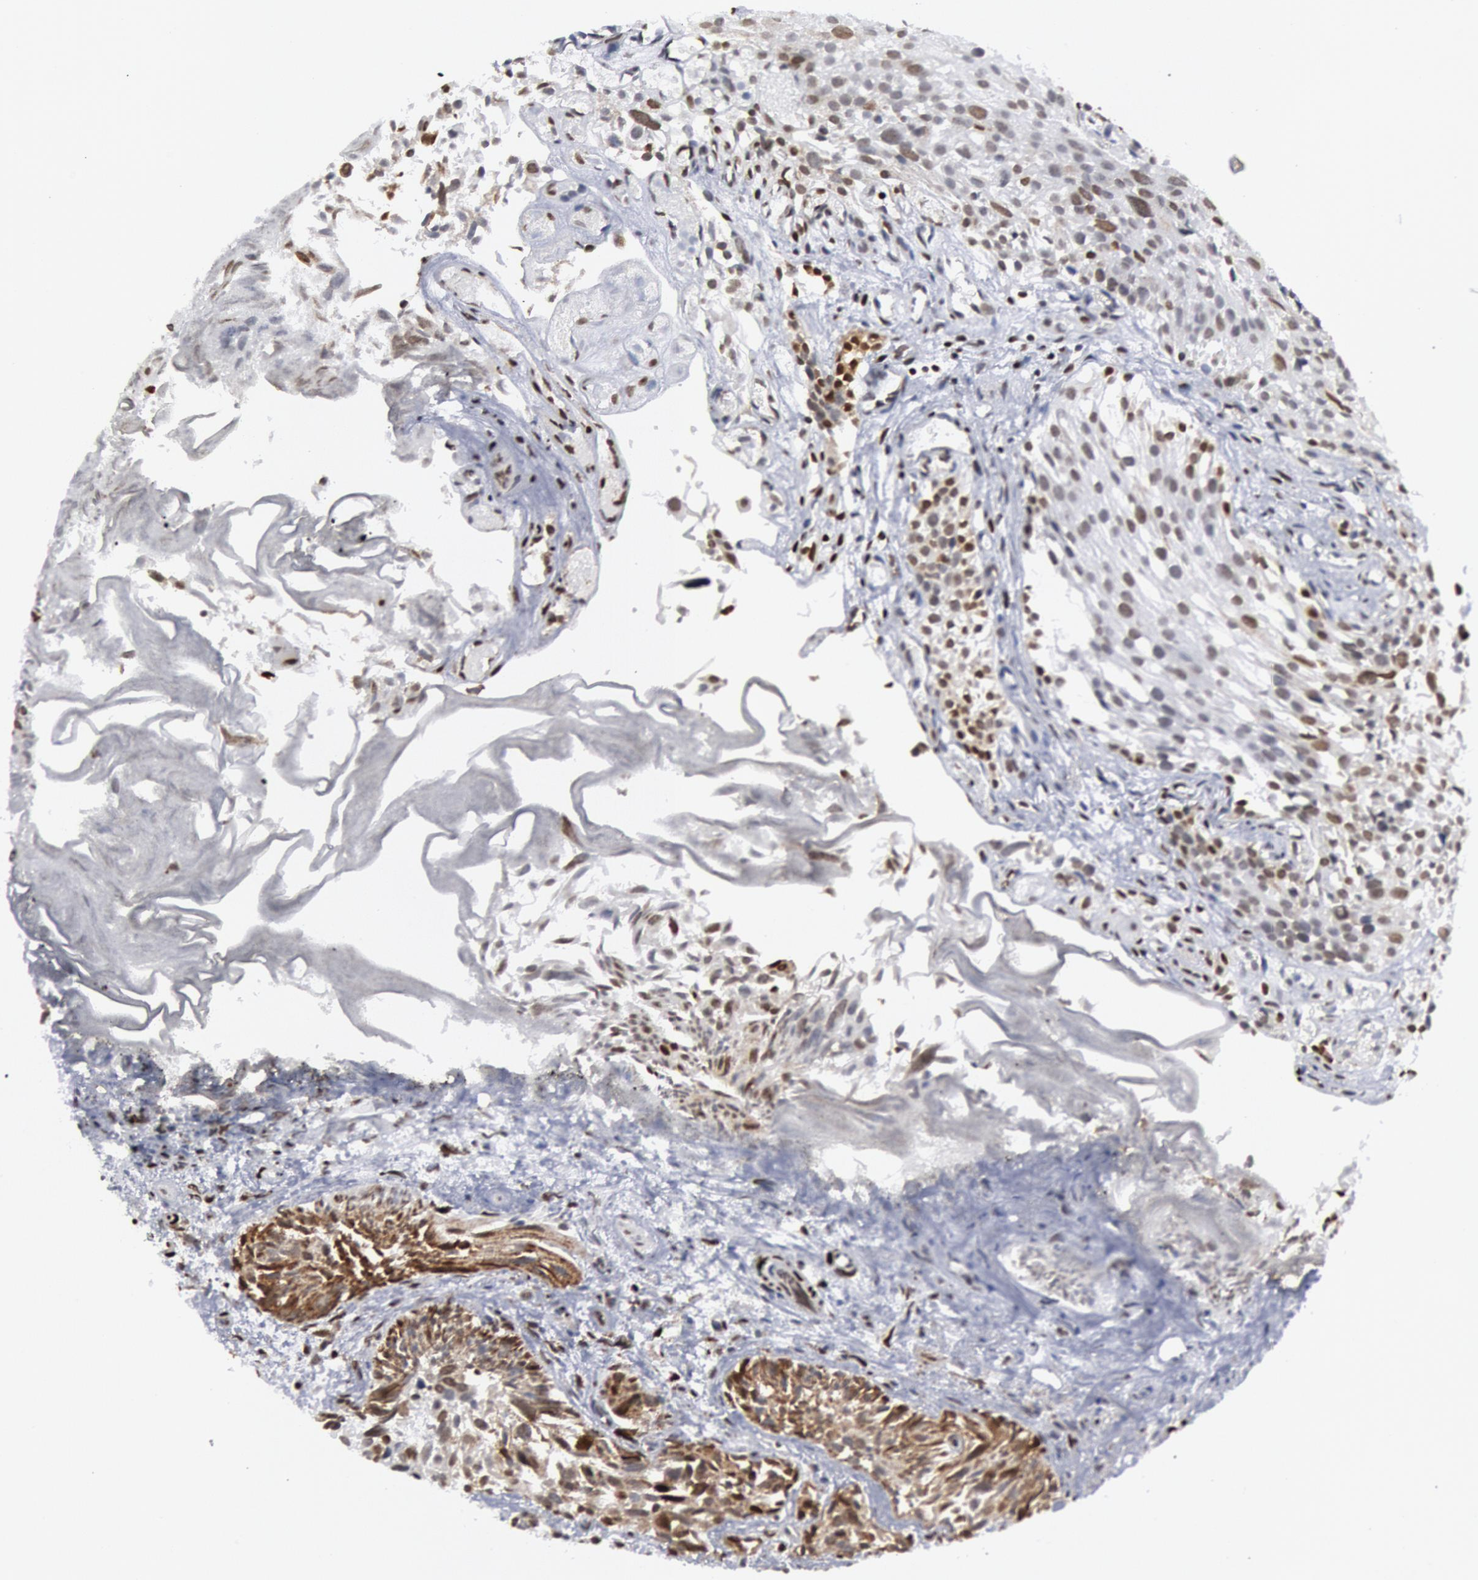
{"staining": {"intensity": "moderate", "quantity": ">75%", "location": "nuclear"}, "tissue": "urothelial cancer", "cell_type": "Tumor cells", "image_type": "cancer", "snomed": [{"axis": "morphology", "description": "Urothelial carcinoma, High grade"}, {"axis": "topography", "description": "Urinary bladder"}], "caption": "High-power microscopy captured an IHC histopathology image of urothelial cancer, revealing moderate nuclear expression in approximately >75% of tumor cells.", "gene": "MECP2", "patient": {"sex": "female", "age": 78}}